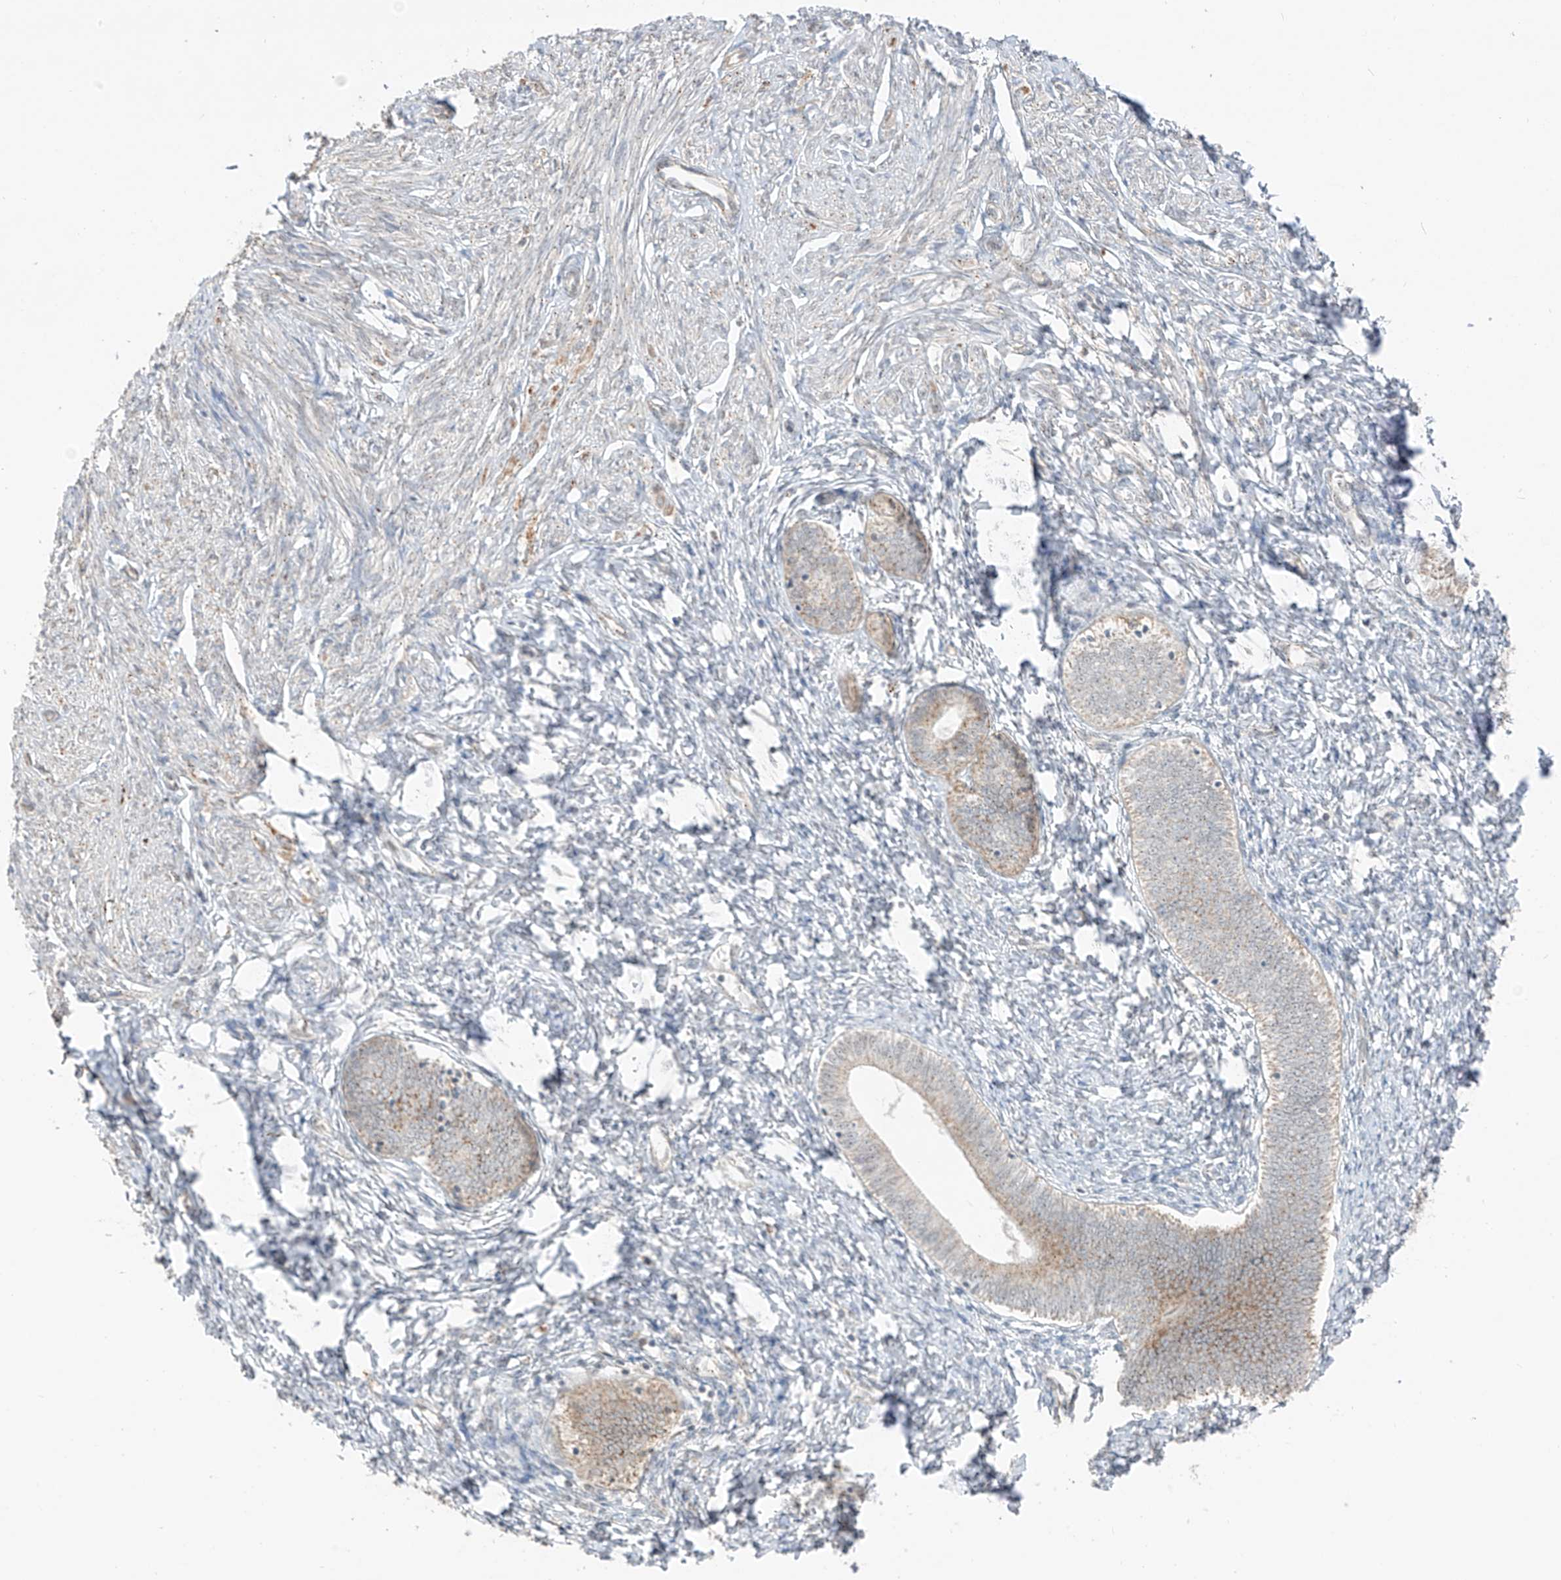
{"staining": {"intensity": "weak", "quantity": "<25%", "location": "cytoplasmic/membranous"}, "tissue": "endometrium", "cell_type": "Cells in endometrial stroma", "image_type": "normal", "snomed": [{"axis": "morphology", "description": "Normal tissue, NOS"}, {"axis": "topography", "description": "Endometrium"}], "caption": "Immunohistochemical staining of benign endometrium exhibits no significant expression in cells in endometrial stroma. Brightfield microscopy of IHC stained with DAB (brown) and hematoxylin (blue), captured at high magnification.", "gene": "N4BP3", "patient": {"sex": "female", "age": 72}}